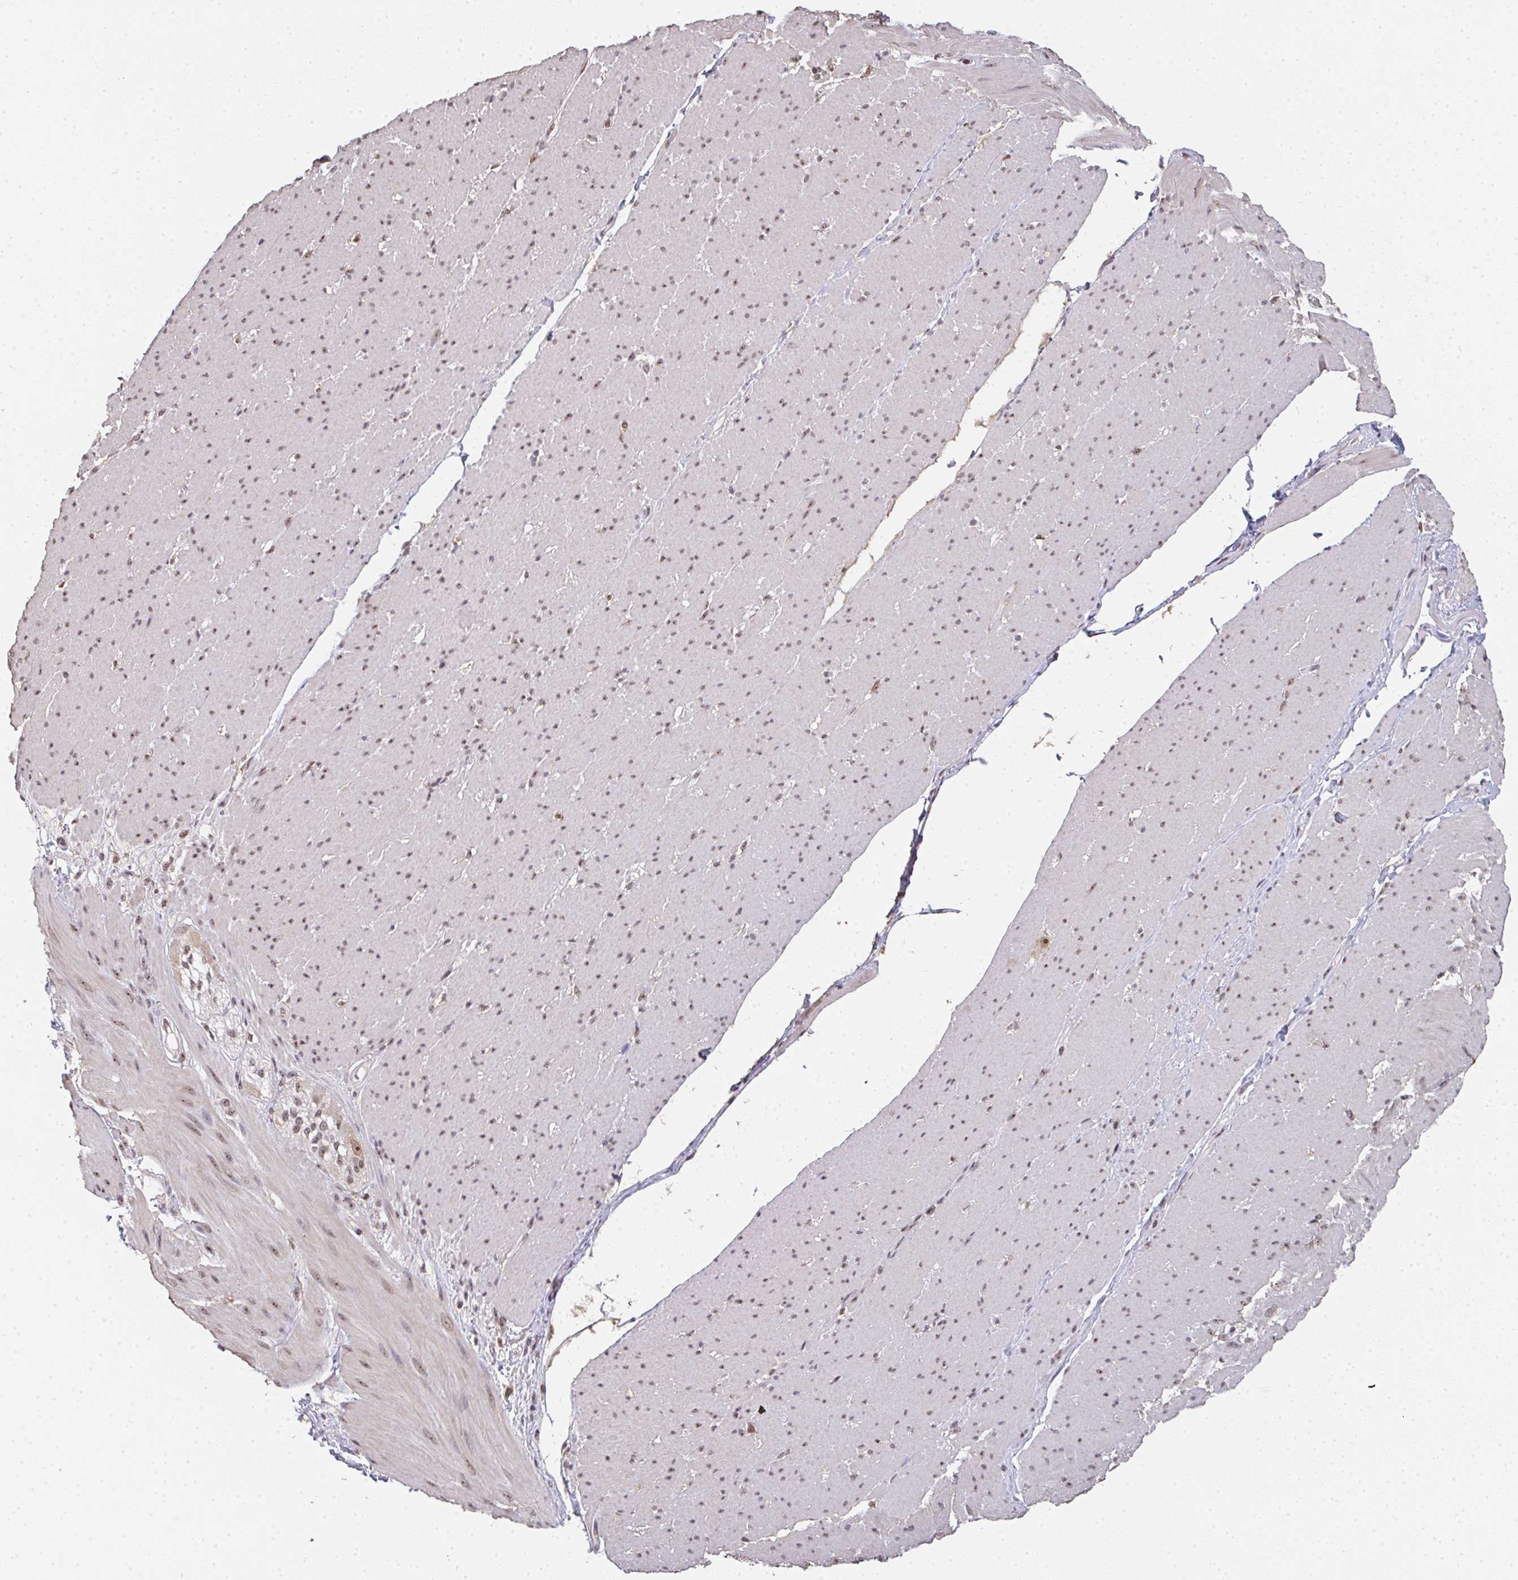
{"staining": {"intensity": "weak", "quantity": "25%-75%", "location": "nuclear"}, "tissue": "smooth muscle", "cell_type": "Smooth muscle cells", "image_type": "normal", "snomed": [{"axis": "morphology", "description": "Normal tissue, NOS"}, {"axis": "topography", "description": "Smooth muscle"}, {"axis": "topography", "description": "Rectum"}], "caption": "Immunohistochemistry (IHC) image of benign smooth muscle: human smooth muscle stained using IHC displays low levels of weak protein expression localized specifically in the nuclear of smooth muscle cells, appearing as a nuclear brown color.", "gene": "DKC1", "patient": {"sex": "male", "age": 53}}